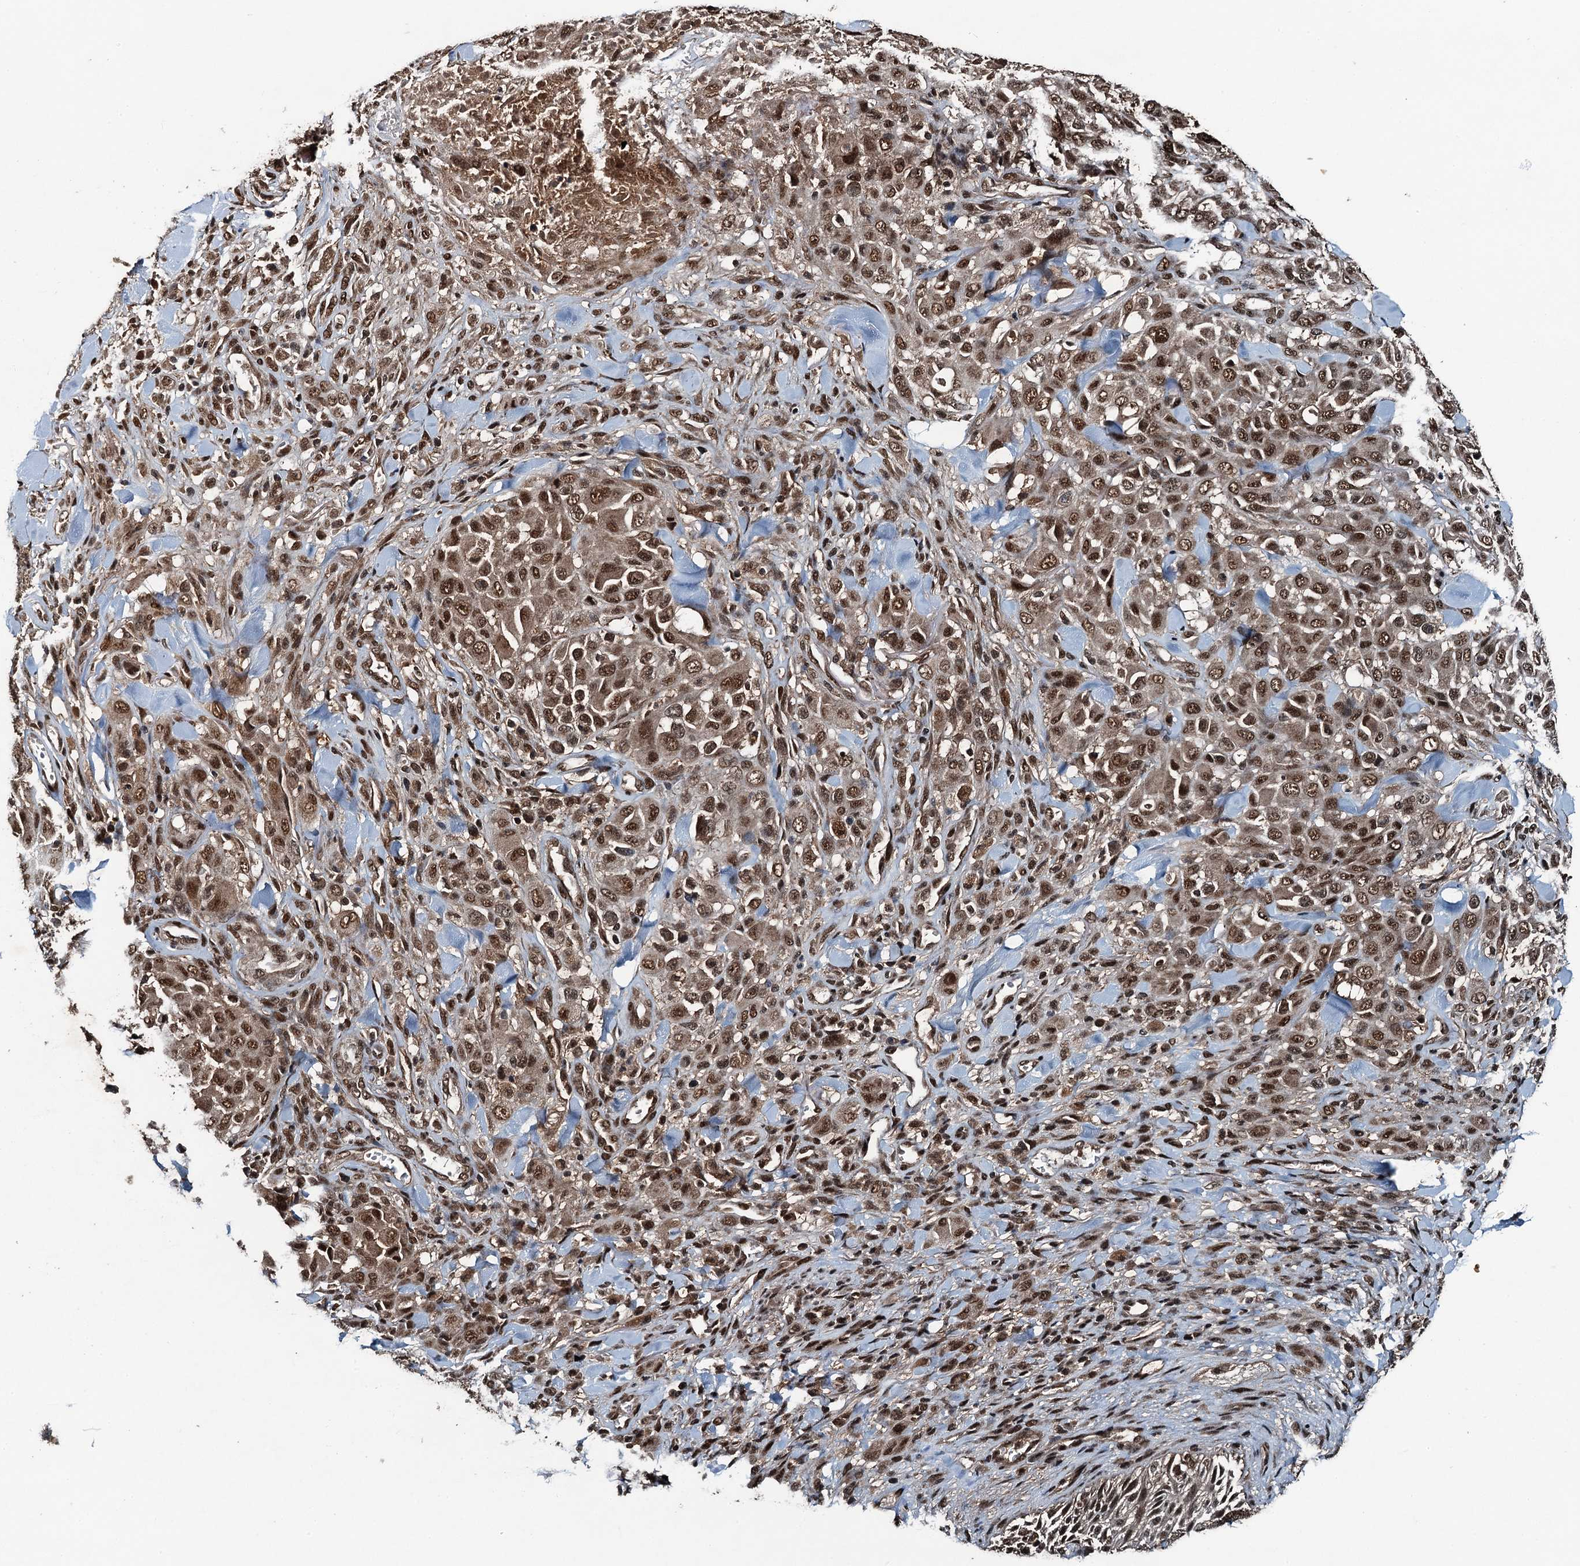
{"staining": {"intensity": "strong", "quantity": ">75%", "location": "cytoplasmic/membranous,nuclear"}, "tissue": "melanoma", "cell_type": "Tumor cells", "image_type": "cancer", "snomed": [{"axis": "morphology", "description": "Malignant melanoma, Metastatic site"}, {"axis": "topography", "description": "Skin"}], "caption": "This histopathology image demonstrates melanoma stained with IHC to label a protein in brown. The cytoplasmic/membranous and nuclear of tumor cells show strong positivity for the protein. Nuclei are counter-stained blue.", "gene": "UBXN6", "patient": {"sex": "female", "age": 81}}